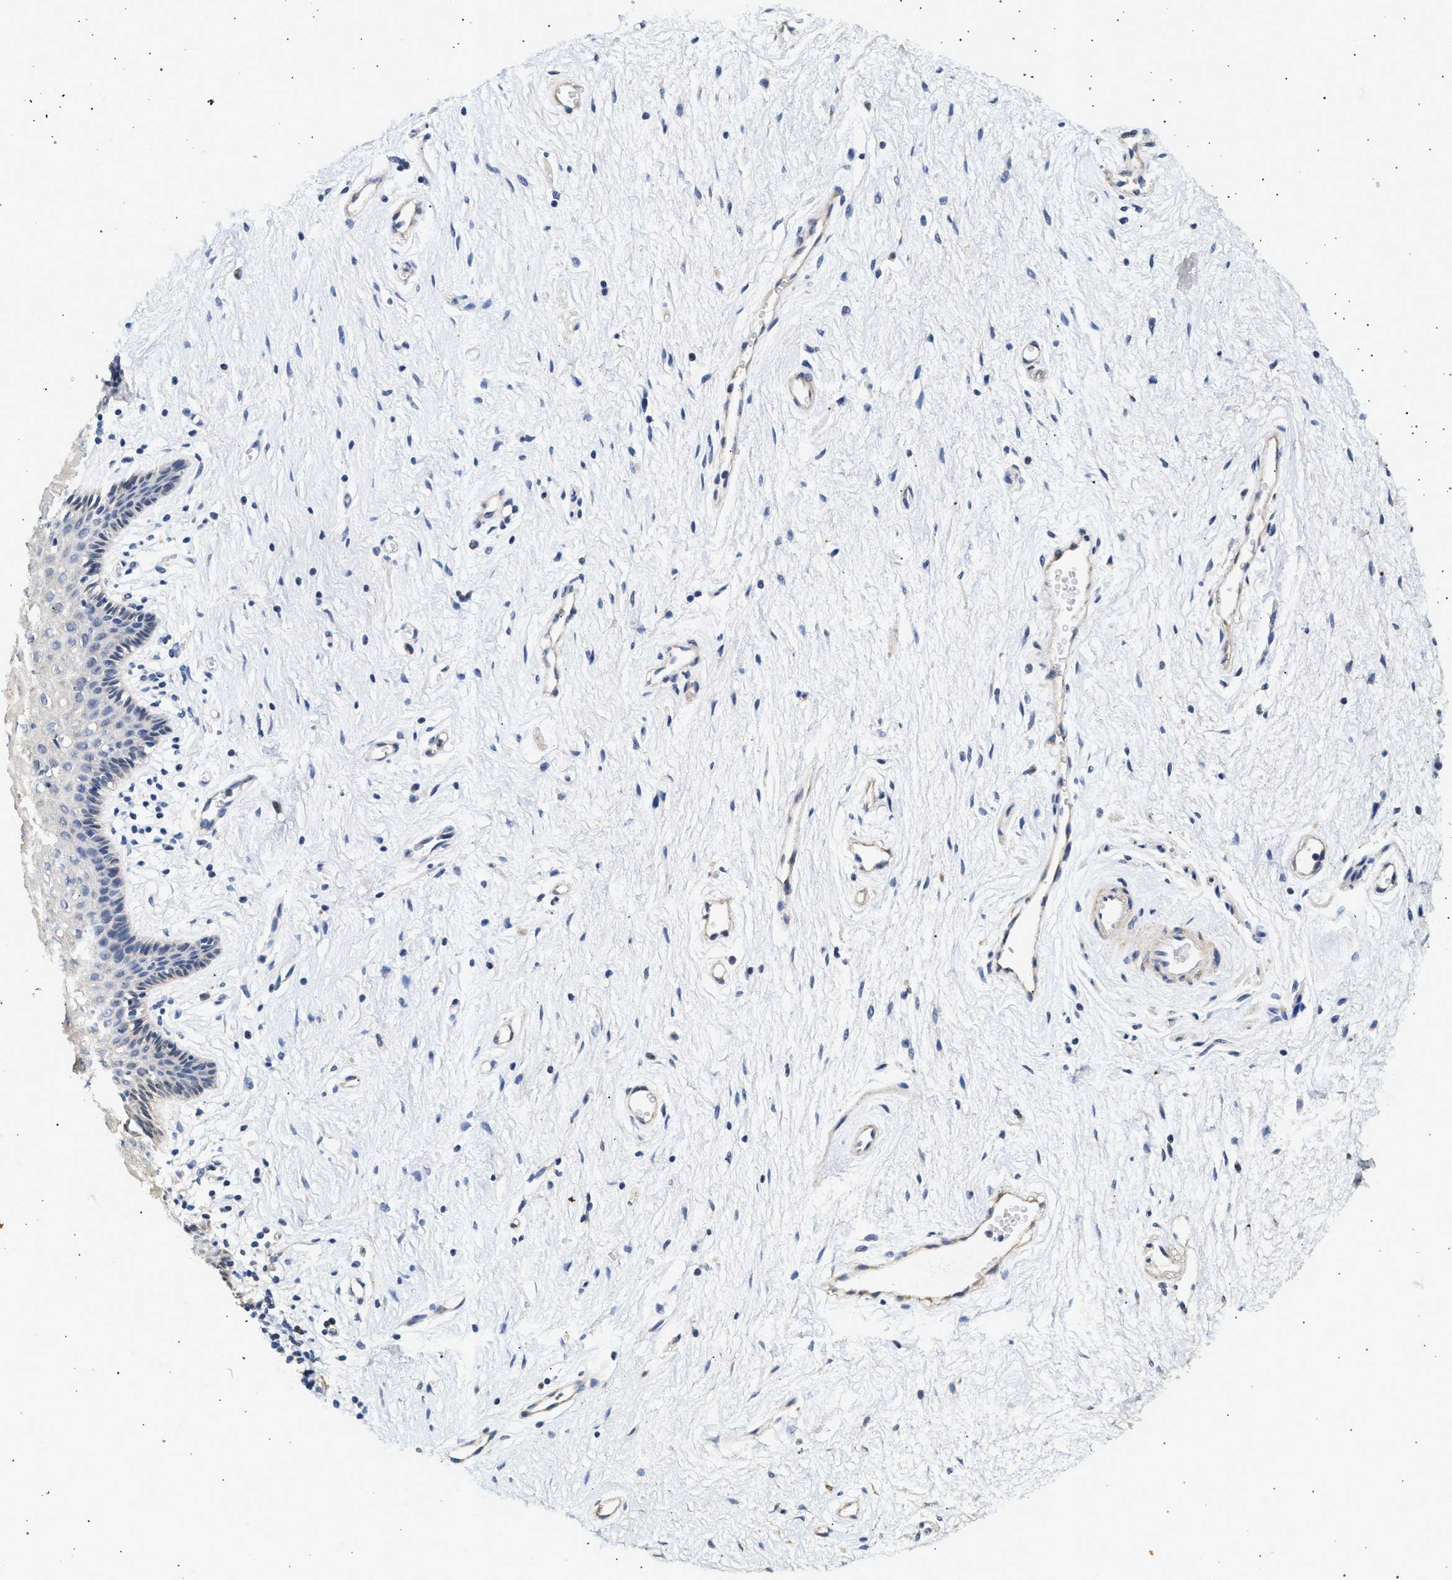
{"staining": {"intensity": "weak", "quantity": "25%-75%", "location": "cytoplasmic/membranous"}, "tissue": "vagina", "cell_type": "Squamous epithelial cells", "image_type": "normal", "snomed": [{"axis": "morphology", "description": "Normal tissue, NOS"}, {"axis": "topography", "description": "Vagina"}], "caption": "IHC (DAB) staining of normal vagina displays weak cytoplasmic/membranous protein expression in about 25%-75% of squamous epithelial cells.", "gene": "KCNA4", "patient": {"sex": "female", "age": 44}}